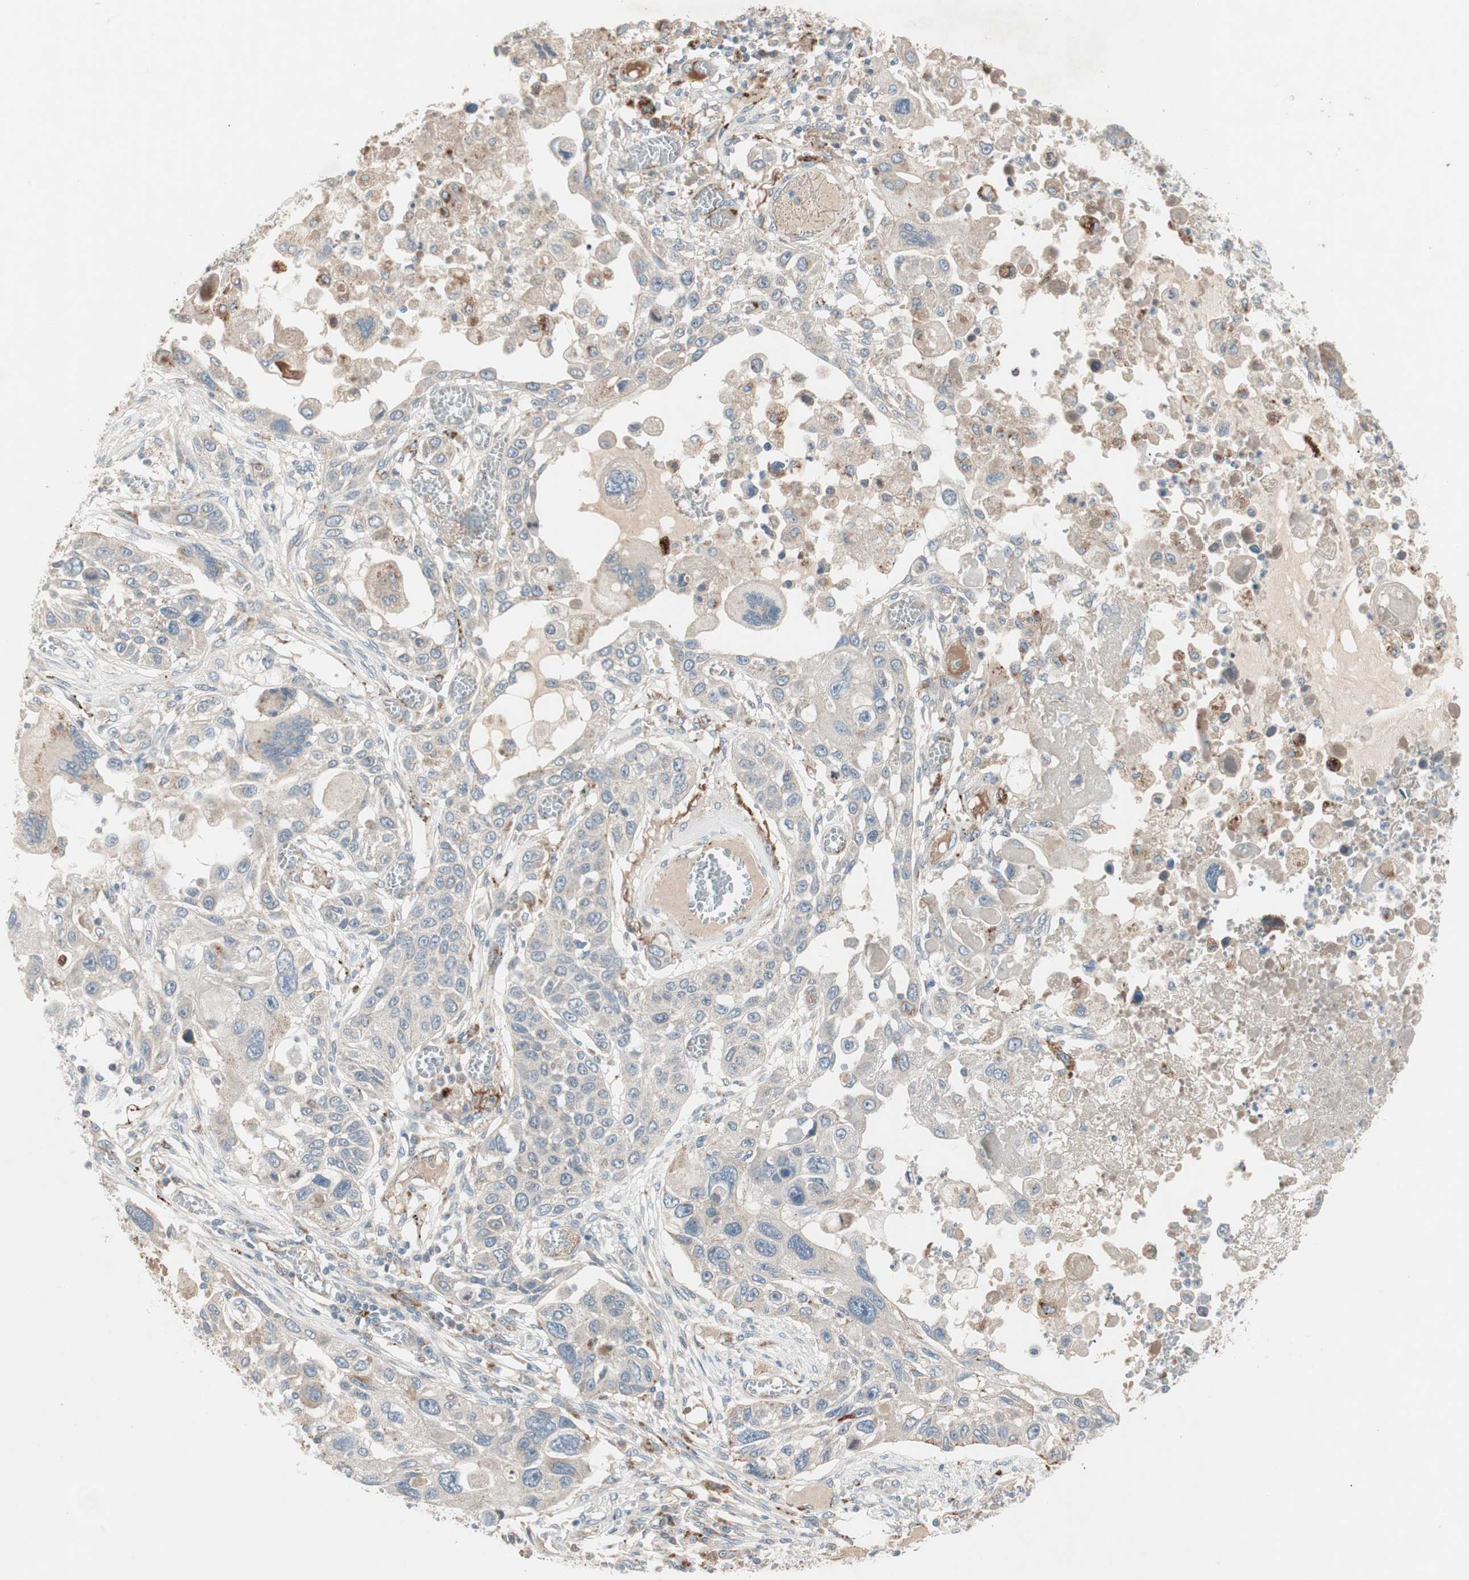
{"staining": {"intensity": "weak", "quantity": "25%-75%", "location": "cytoplasmic/membranous"}, "tissue": "lung cancer", "cell_type": "Tumor cells", "image_type": "cancer", "snomed": [{"axis": "morphology", "description": "Squamous cell carcinoma, NOS"}, {"axis": "topography", "description": "Lung"}], "caption": "Lung cancer stained for a protein shows weak cytoplasmic/membranous positivity in tumor cells. Immunohistochemistry stains the protein in brown and the nuclei are stained blue.", "gene": "FGFR4", "patient": {"sex": "male", "age": 71}}